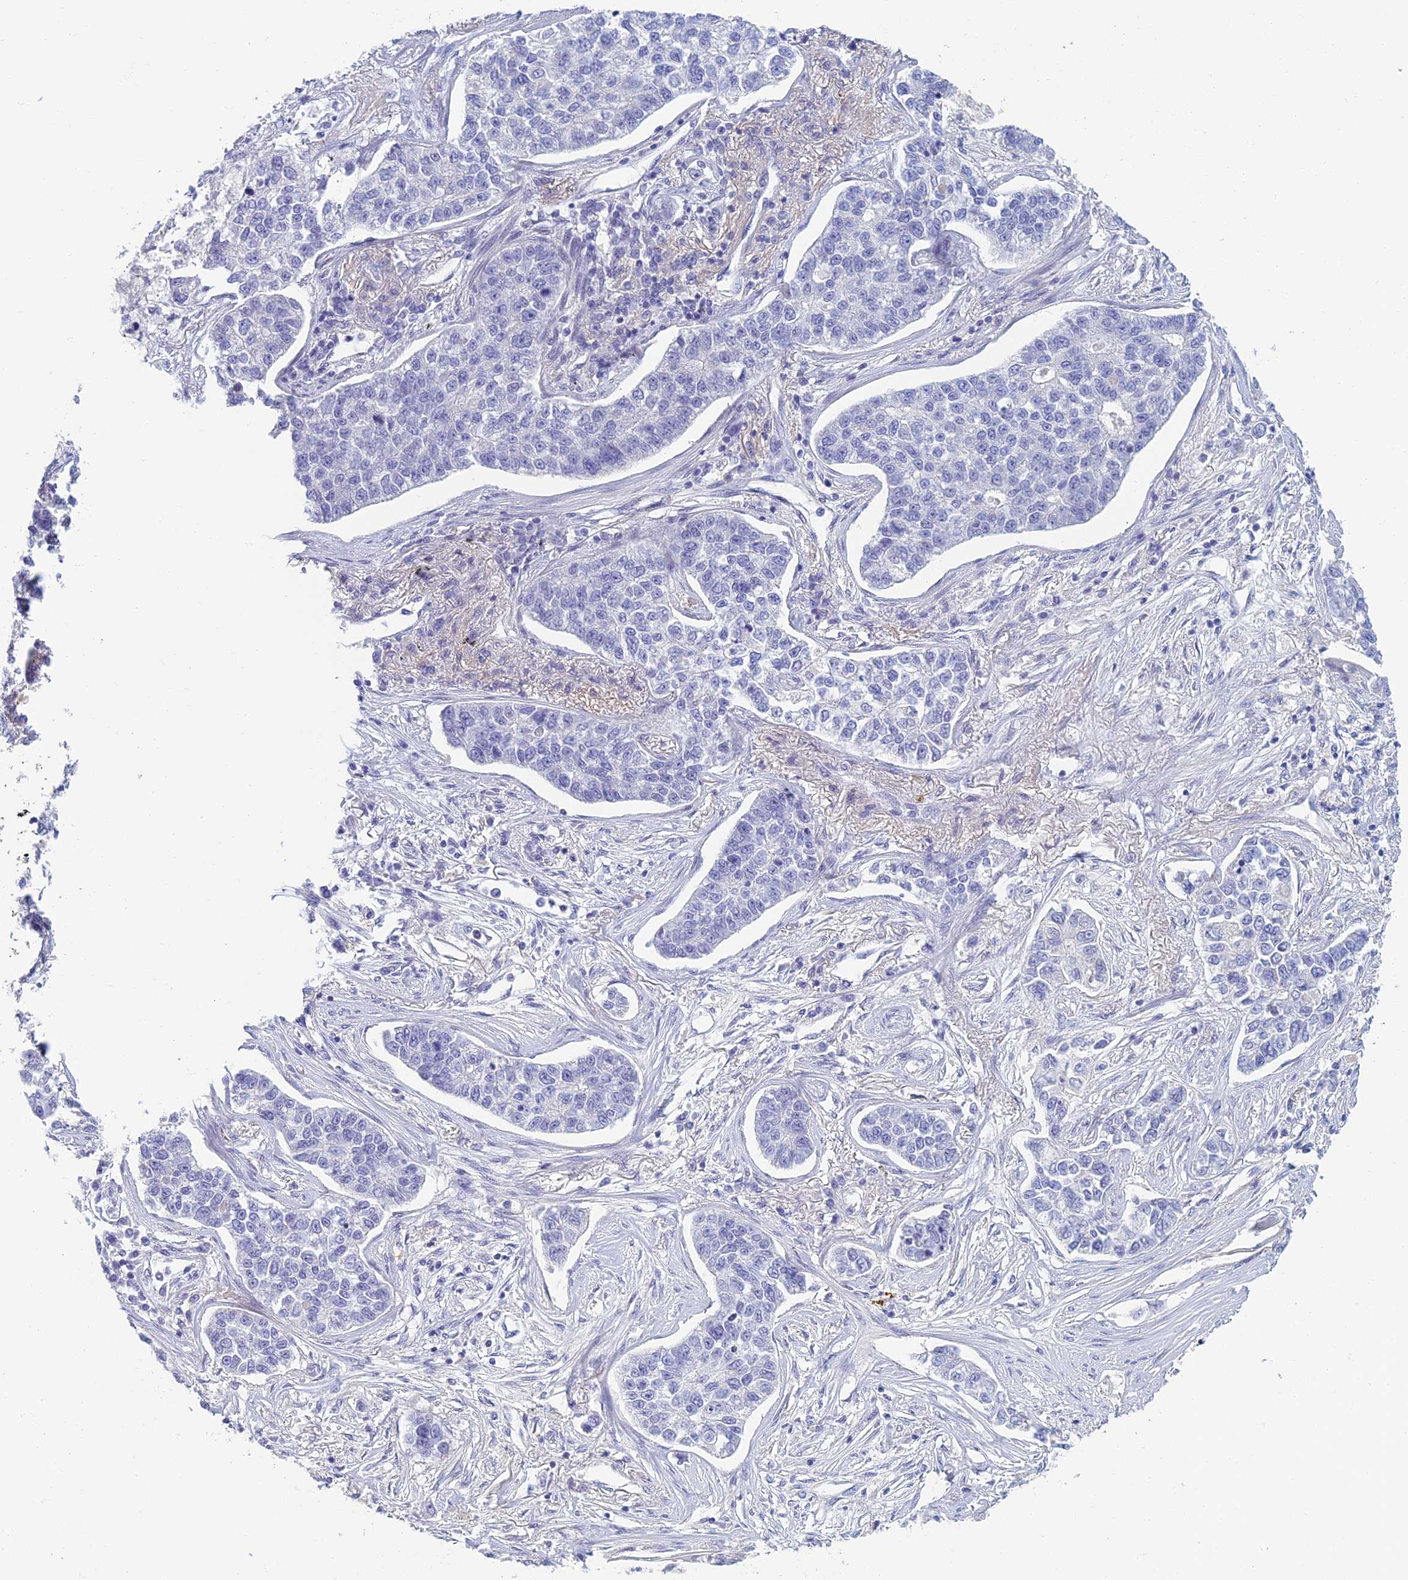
{"staining": {"intensity": "negative", "quantity": "none", "location": "none"}, "tissue": "lung cancer", "cell_type": "Tumor cells", "image_type": "cancer", "snomed": [{"axis": "morphology", "description": "Adenocarcinoma, NOS"}, {"axis": "topography", "description": "Lung"}], "caption": "This is an immunohistochemistry (IHC) micrograph of human adenocarcinoma (lung). There is no staining in tumor cells.", "gene": "NEURL1", "patient": {"sex": "male", "age": 49}}